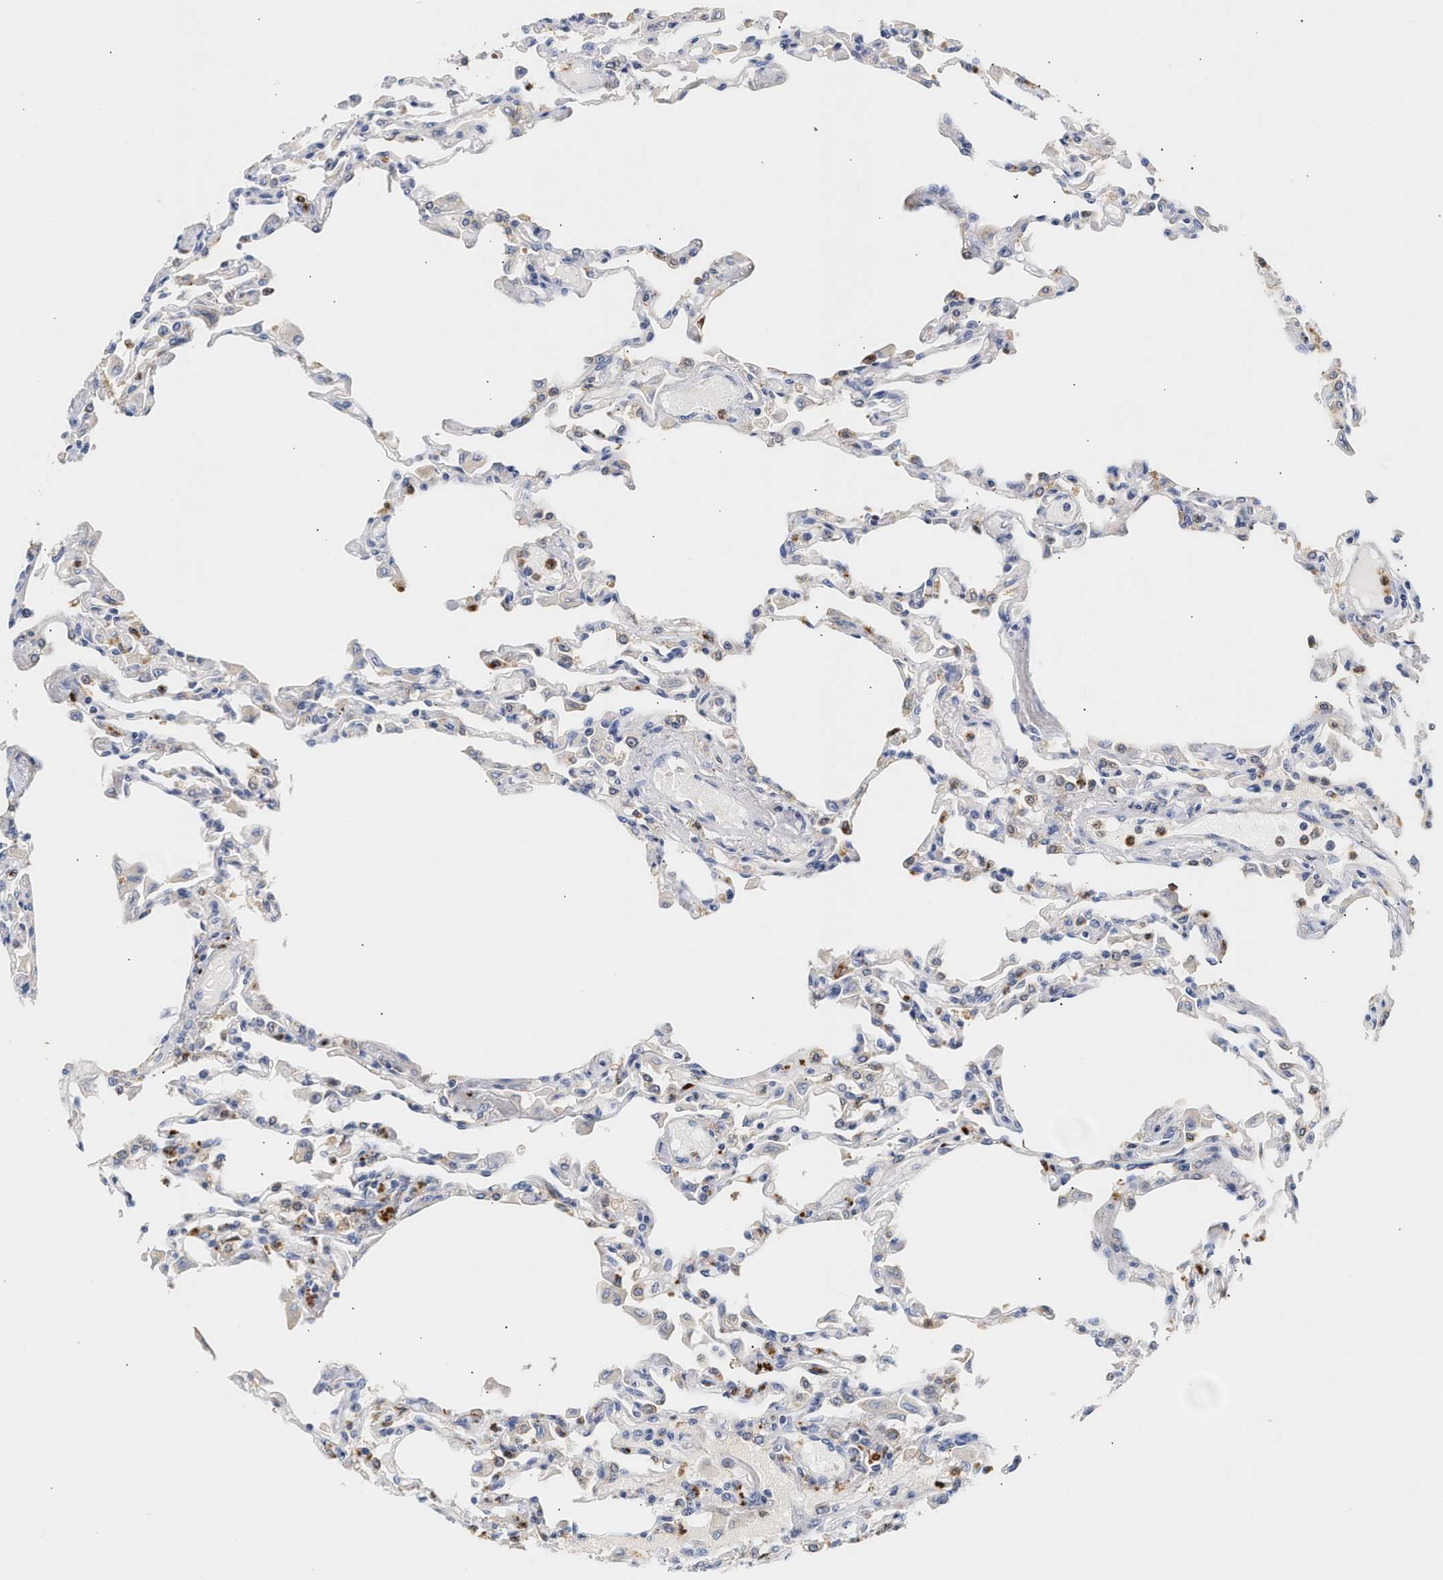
{"staining": {"intensity": "moderate", "quantity": "<25%", "location": "cytoplasmic/membranous"}, "tissue": "lung", "cell_type": "Alveolar cells", "image_type": "normal", "snomed": [{"axis": "morphology", "description": "Normal tissue, NOS"}, {"axis": "topography", "description": "Bronchus"}, {"axis": "topography", "description": "Lung"}], "caption": "Human lung stained with a brown dye reveals moderate cytoplasmic/membranous positive expression in approximately <25% of alveolar cells.", "gene": "TRIM50", "patient": {"sex": "female", "age": 49}}